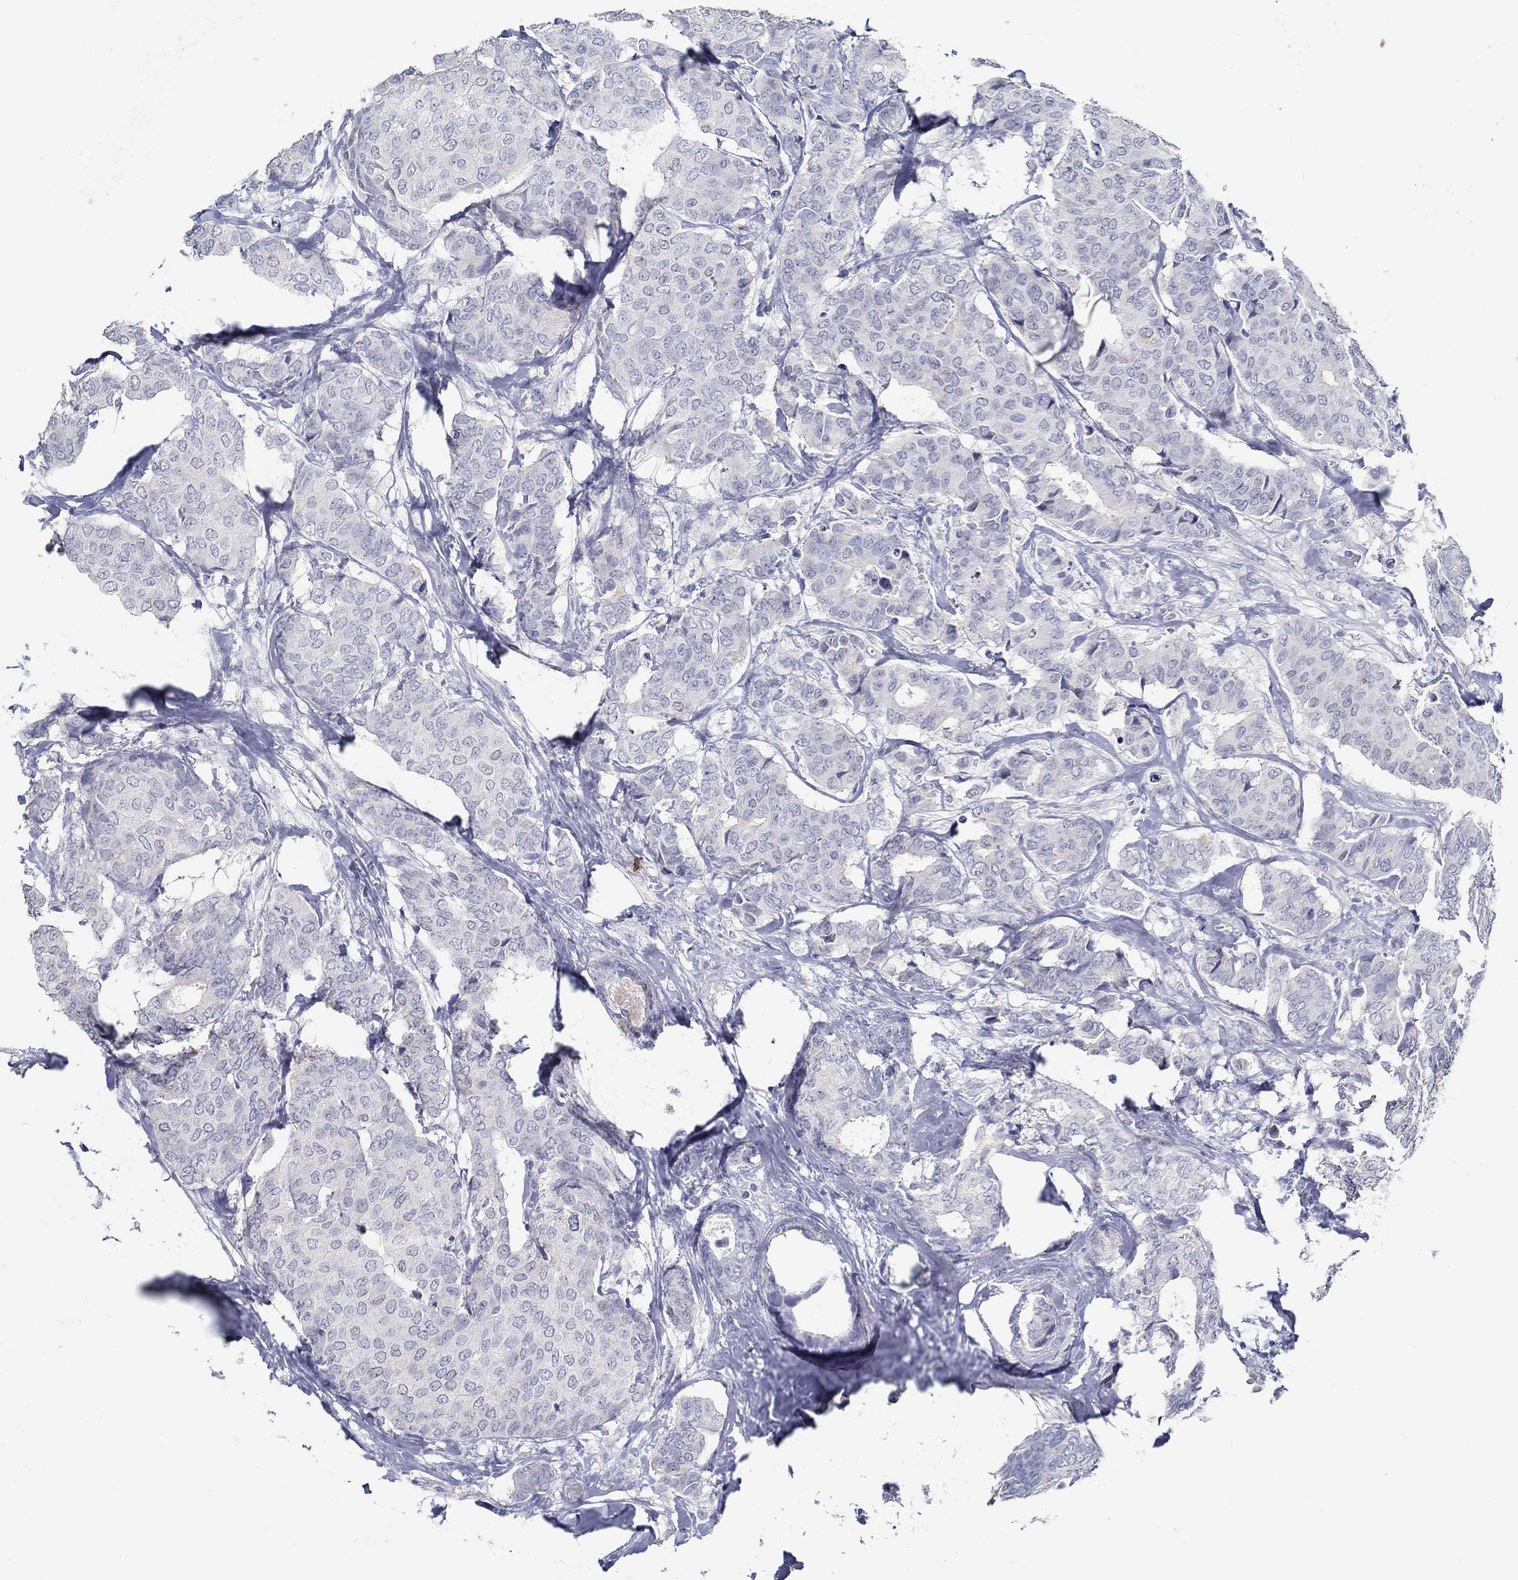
{"staining": {"intensity": "moderate", "quantity": "<25%", "location": "nuclear"}, "tissue": "breast cancer", "cell_type": "Tumor cells", "image_type": "cancer", "snomed": [{"axis": "morphology", "description": "Duct carcinoma"}, {"axis": "topography", "description": "Breast"}], "caption": "This is an image of immunohistochemistry (IHC) staining of breast invasive ductal carcinoma, which shows moderate expression in the nuclear of tumor cells.", "gene": "USP29", "patient": {"sex": "female", "age": 75}}